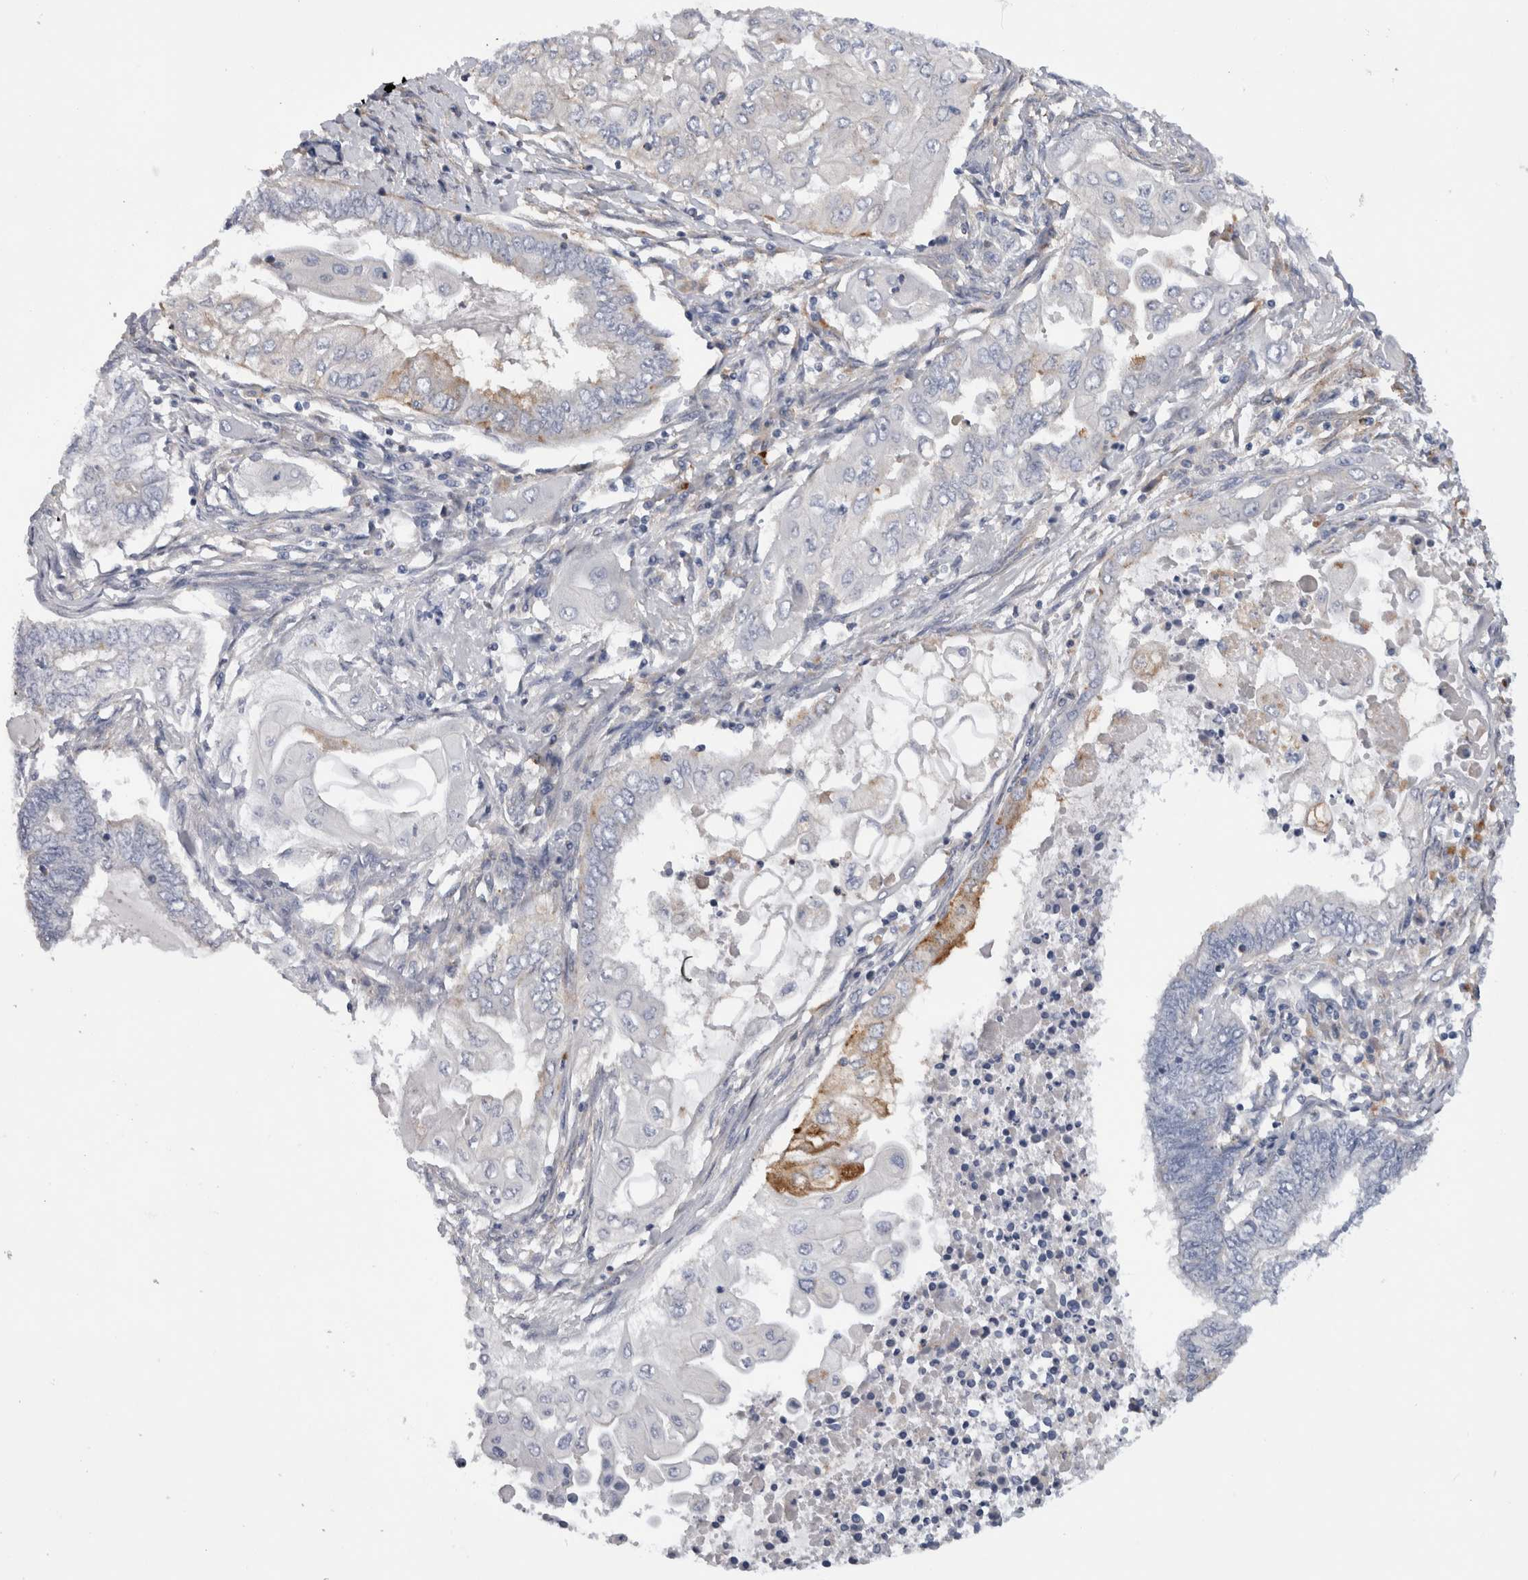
{"staining": {"intensity": "negative", "quantity": "none", "location": "none"}, "tissue": "endometrial cancer", "cell_type": "Tumor cells", "image_type": "cancer", "snomed": [{"axis": "morphology", "description": "Adenocarcinoma, NOS"}, {"axis": "topography", "description": "Uterus"}, {"axis": "topography", "description": "Endometrium"}], "caption": "An image of endometrial cancer stained for a protein demonstrates no brown staining in tumor cells. (Immunohistochemistry (ihc), brightfield microscopy, high magnification).", "gene": "CD63", "patient": {"sex": "female", "age": 70}}